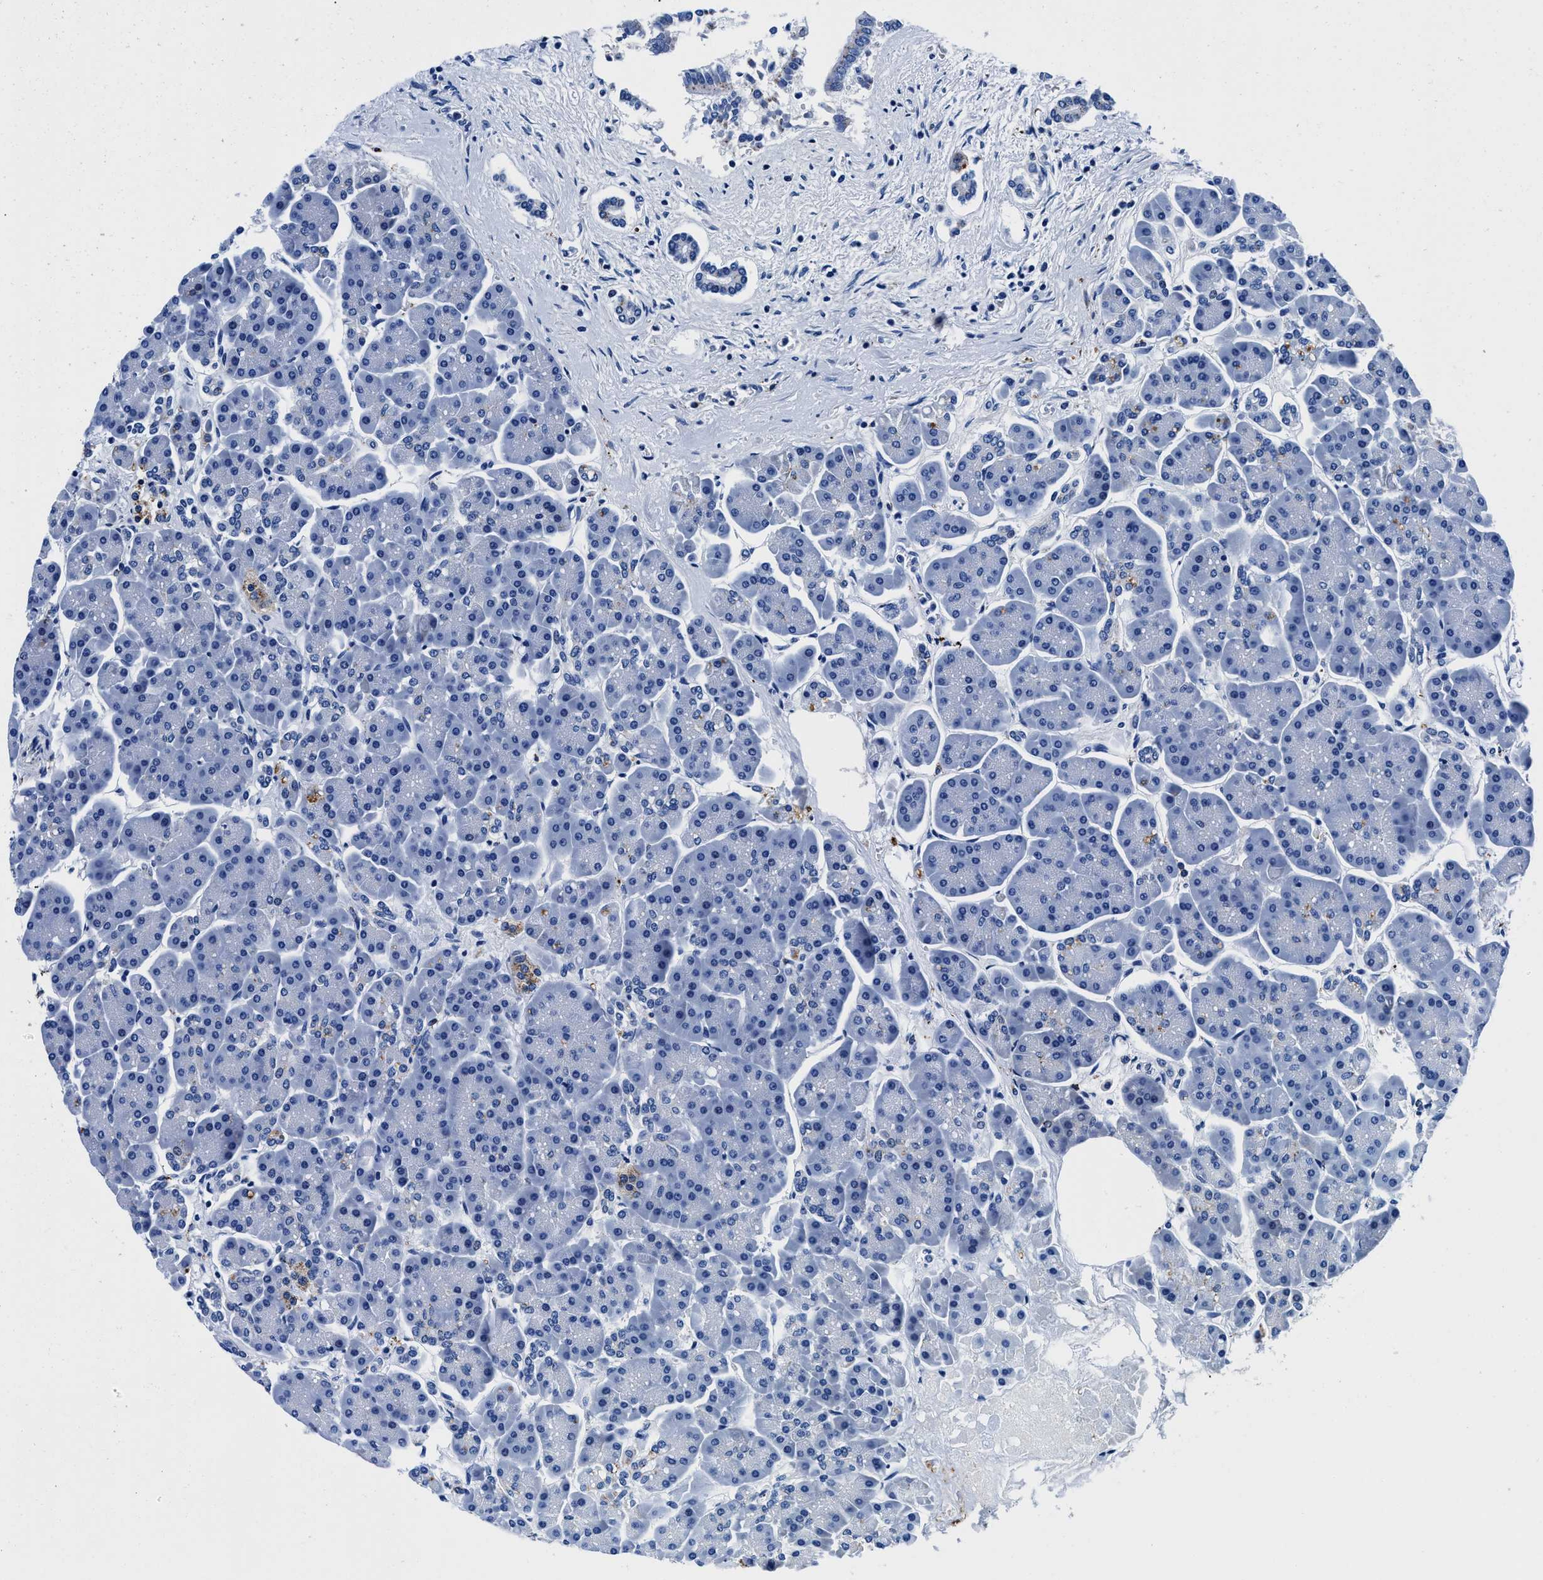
{"staining": {"intensity": "negative", "quantity": "none", "location": "none"}, "tissue": "pancreas", "cell_type": "Exocrine glandular cells", "image_type": "normal", "snomed": [{"axis": "morphology", "description": "Normal tissue, NOS"}, {"axis": "topography", "description": "Pancreas"}], "caption": "IHC micrograph of unremarkable pancreas stained for a protein (brown), which displays no expression in exocrine glandular cells.", "gene": "OR14K1", "patient": {"sex": "female", "age": 70}}